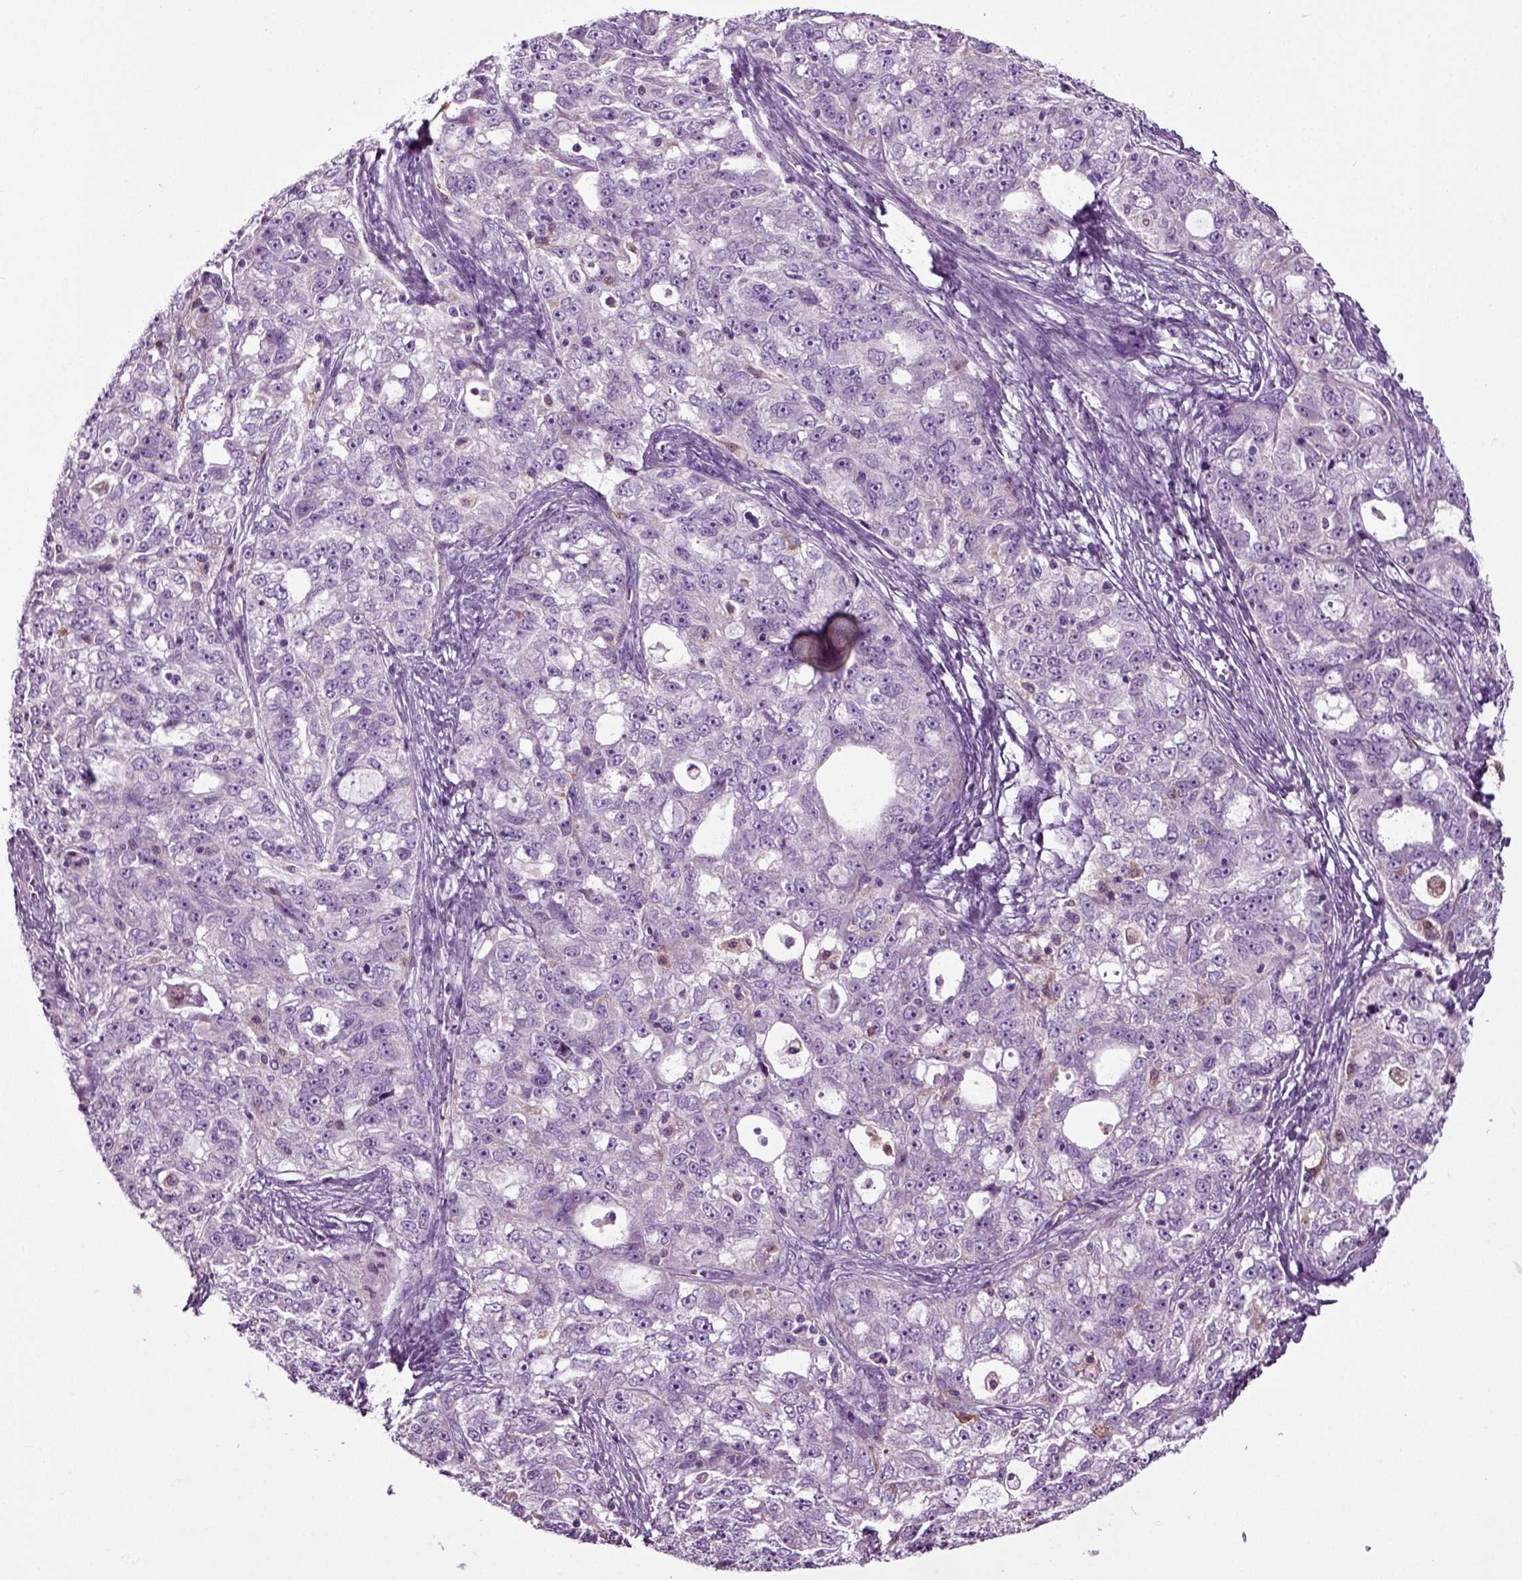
{"staining": {"intensity": "negative", "quantity": "none", "location": "none"}, "tissue": "ovarian cancer", "cell_type": "Tumor cells", "image_type": "cancer", "snomed": [{"axis": "morphology", "description": "Cystadenocarcinoma, serous, NOS"}, {"axis": "topography", "description": "Ovary"}], "caption": "An image of human ovarian serous cystadenocarcinoma is negative for staining in tumor cells. The staining was performed using DAB (3,3'-diaminobenzidine) to visualize the protein expression in brown, while the nuclei were stained in blue with hematoxylin (Magnification: 20x).", "gene": "DNAH10", "patient": {"sex": "female", "age": 51}}